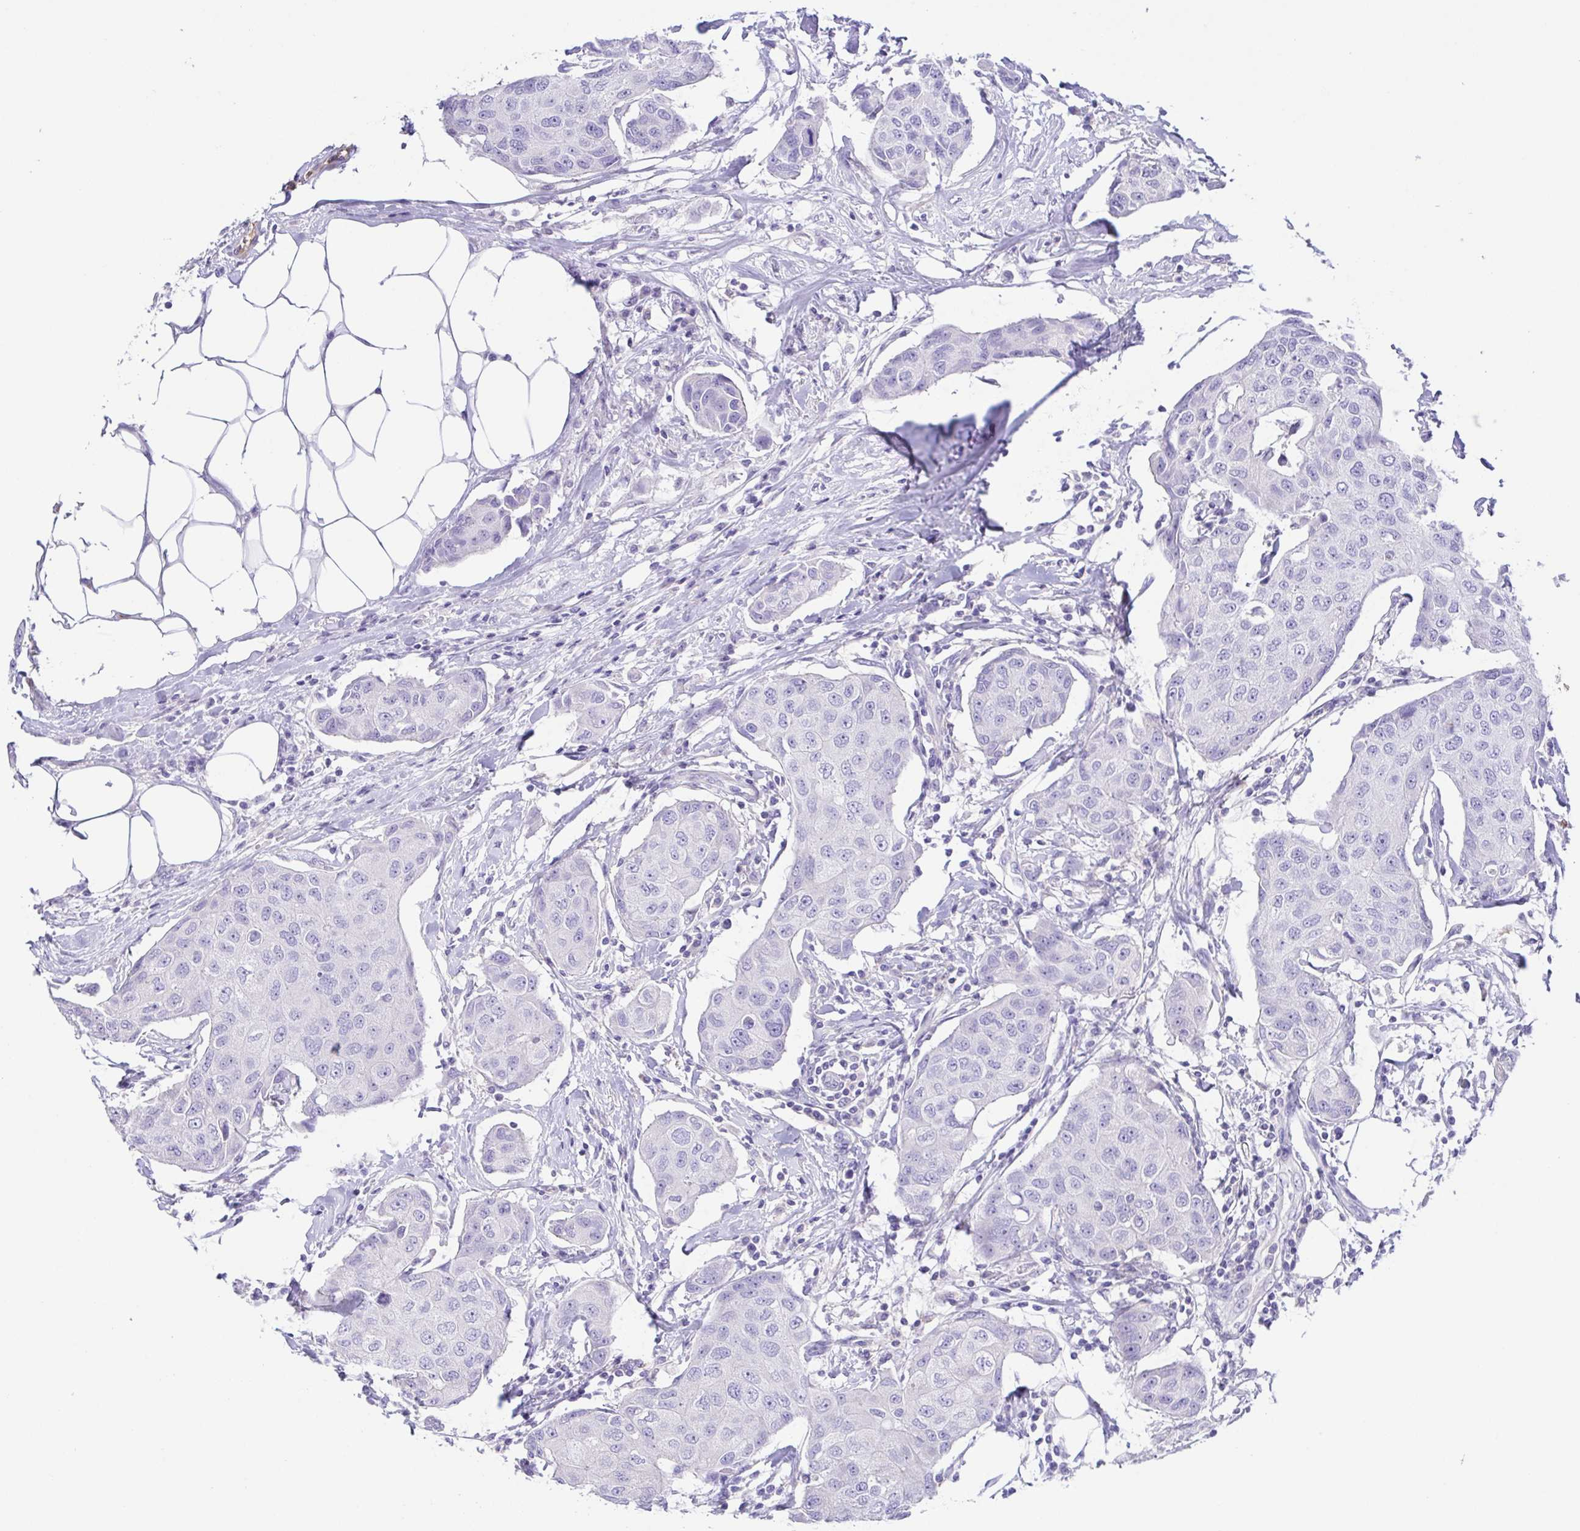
{"staining": {"intensity": "negative", "quantity": "none", "location": "none"}, "tissue": "breast cancer", "cell_type": "Tumor cells", "image_type": "cancer", "snomed": [{"axis": "morphology", "description": "Duct carcinoma"}, {"axis": "topography", "description": "Breast"}, {"axis": "topography", "description": "Lymph node"}], "caption": "There is no significant positivity in tumor cells of breast infiltrating ductal carcinoma. Brightfield microscopy of immunohistochemistry stained with DAB (3,3'-diaminobenzidine) (brown) and hematoxylin (blue), captured at high magnification.", "gene": "ARPP21", "patient": {"sex": "female", "age": 80}}